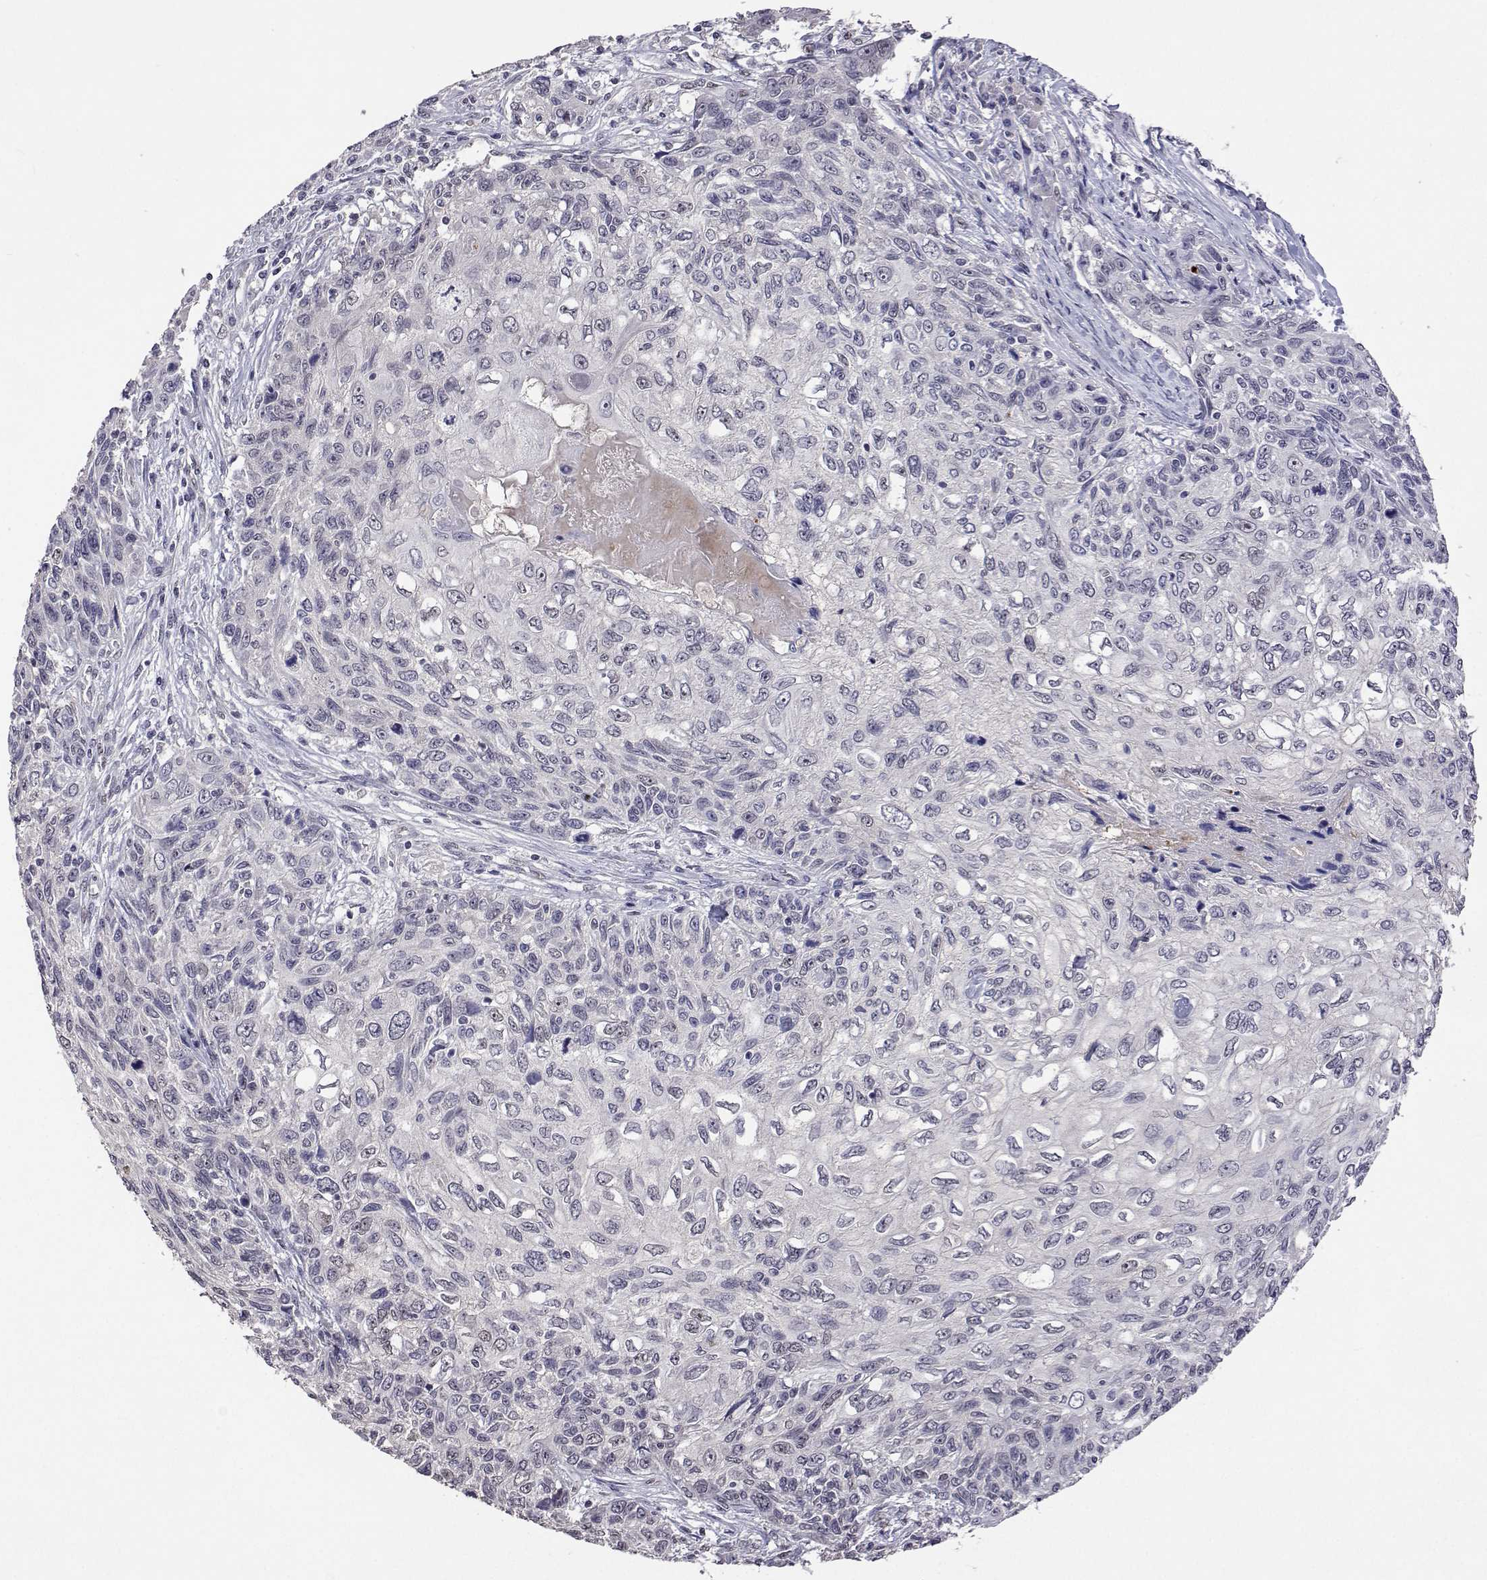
{"staining": {"intensity": "negative", "quantity": "none", "location": "none"}, "tissue": "skin cancer", "cell_type": "Tumor cells", "image_type": "cancer", "snomed": [{"axis": "morphology", "description": "Squamous cell carcinoma, NOS"}, {"axis": "topography", "description": "Skin"}], "caption": "This is an immunohistochemistry photomicrograph of skin cancer (squamous cell carcinoma). There is no positivity in tumor cells.", "gene": "HNRNPA0", "patient": {"sex": "male", "age": 92}}